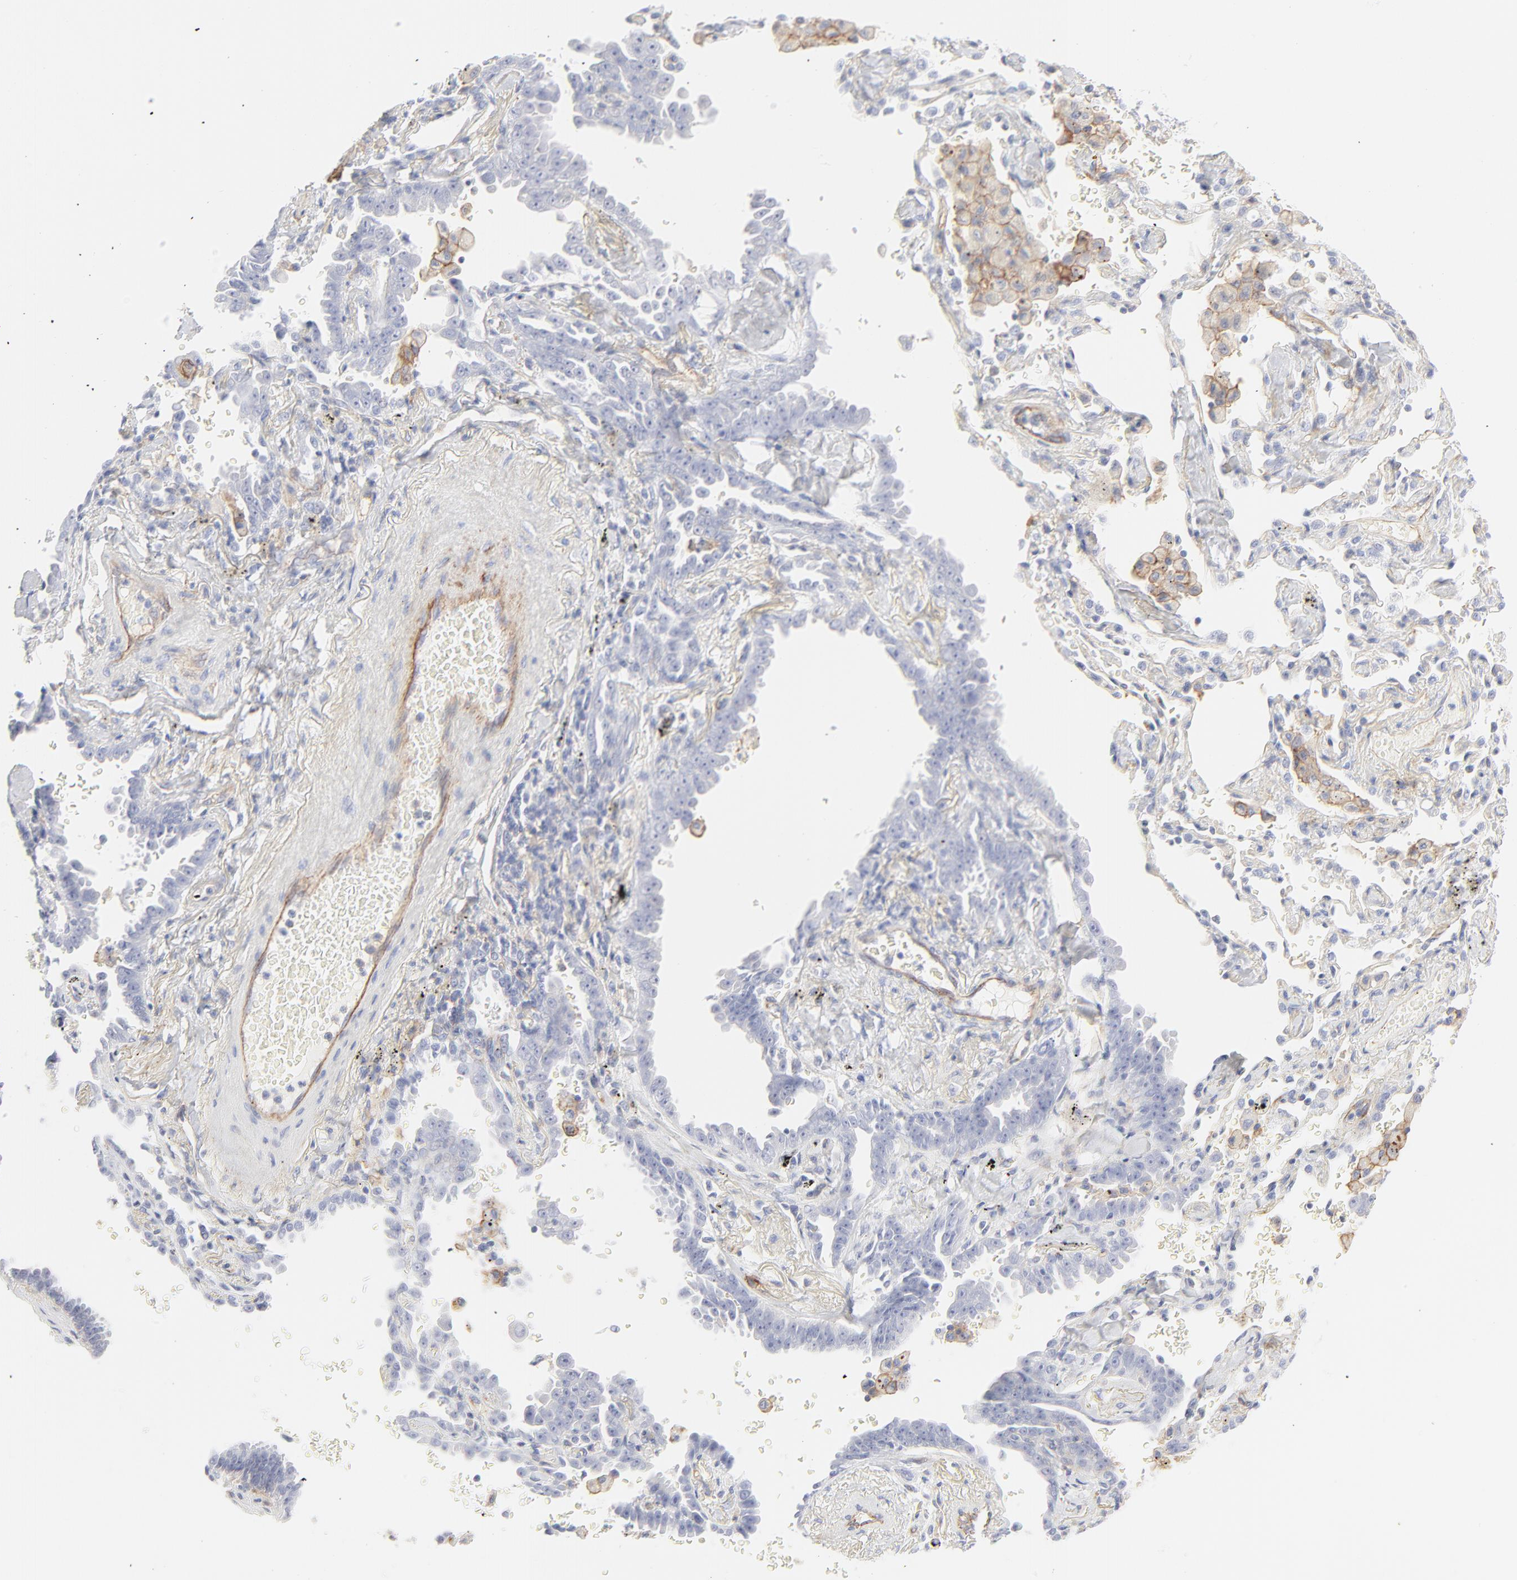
{"staining": {"intensity": "negative", "quantity": "none", "location": "none"}, "tissue": "lung cancer", "cell_type": "Tumor cells", "image_type": "cancer", "snomed": [{"axis": "morphology", "description": "Adenocarcinoma, NOS"}, {"axis": "topography", "description": "Lung"}], "caption": "This is an IHC histopathology image of human lung cancer (adenocarcinoma). There is no expression in tumor cells.", "gene": "ITGA5", "patient": {"sex": "female", "age": 64}}